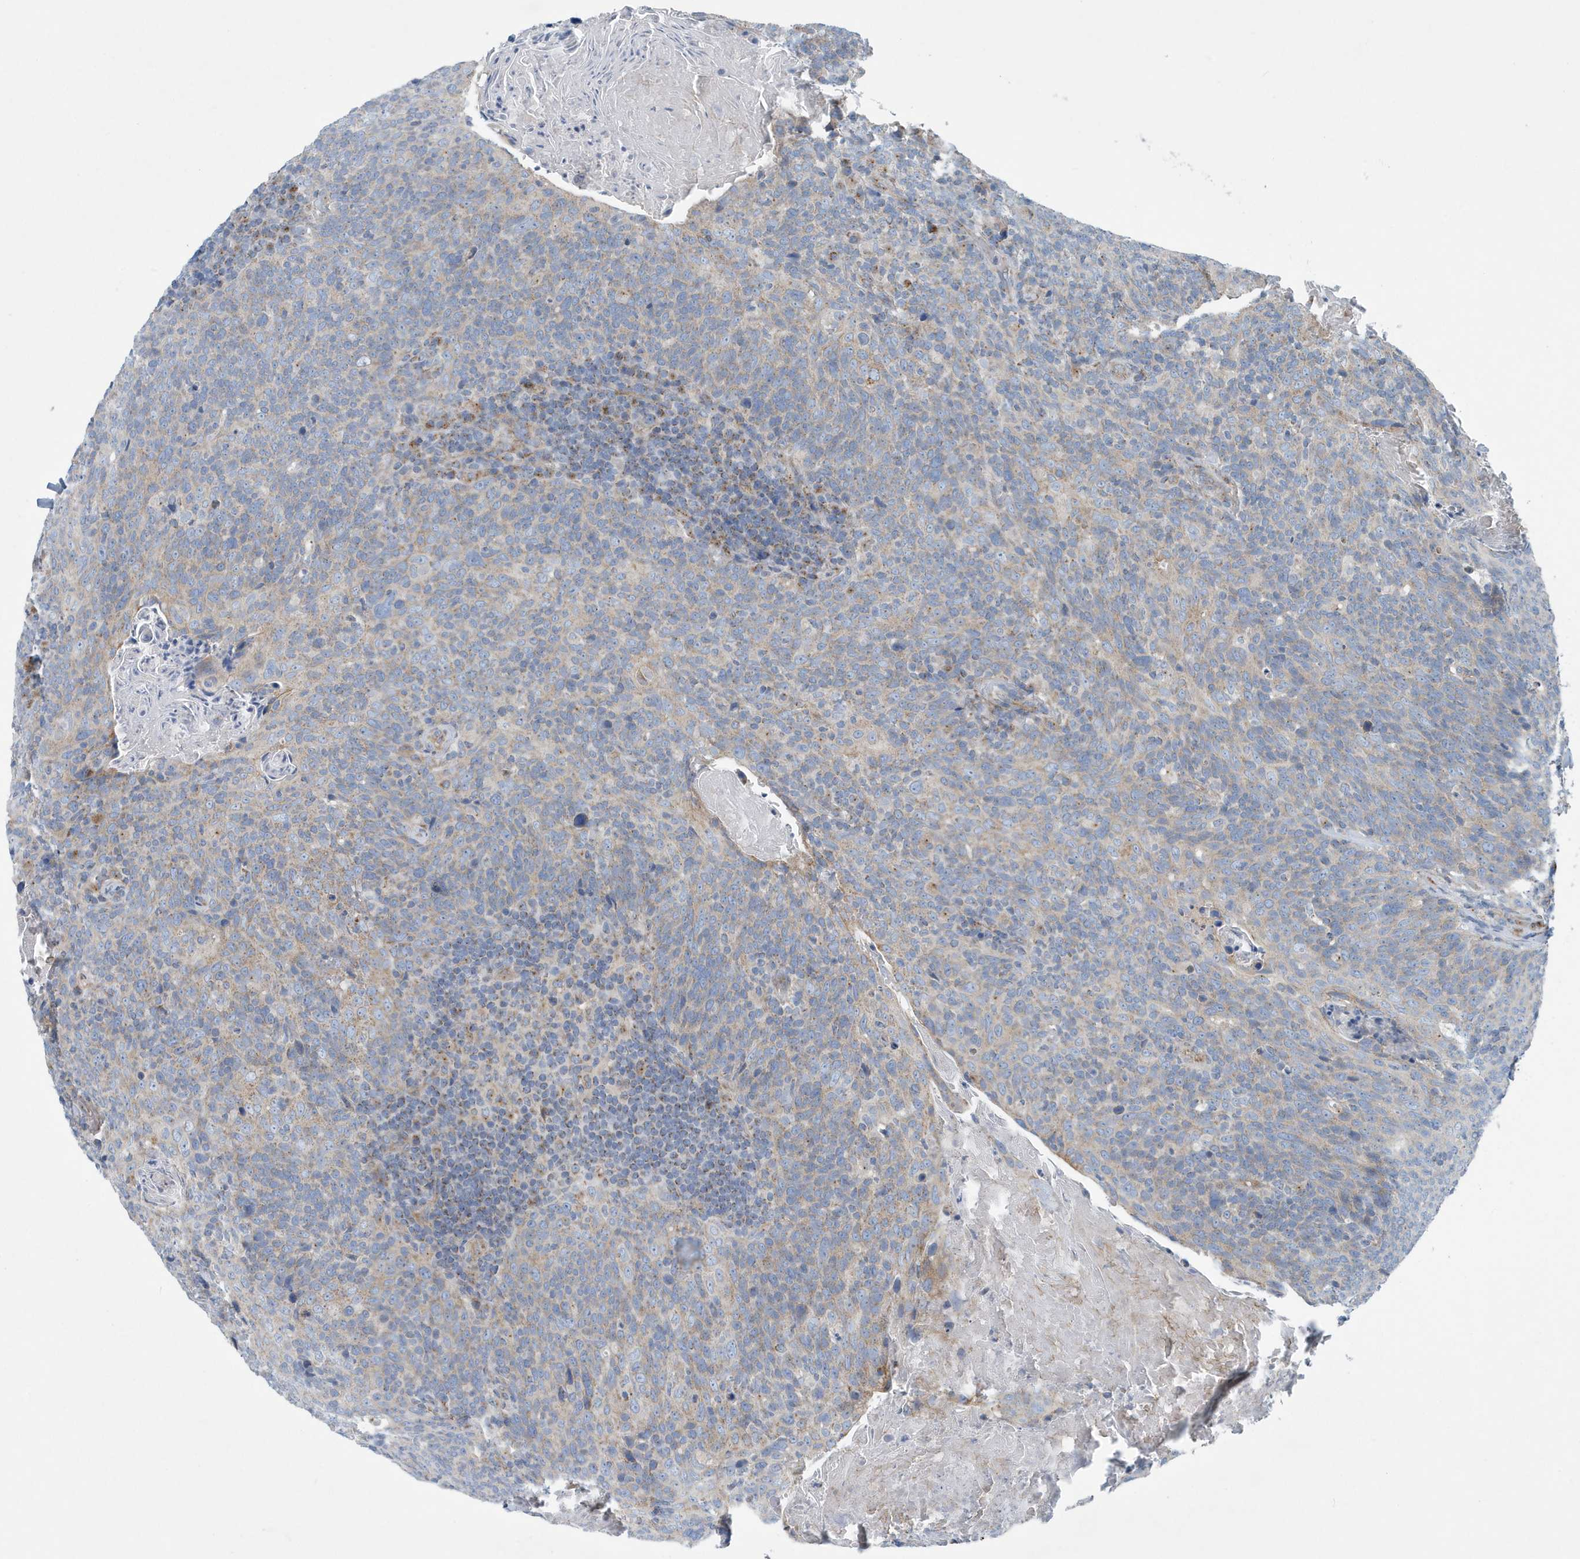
{"staining": {"intensity": "weak", "quantity": "25%-75%", "location": "cytoplasmic/membranous"}, "tissue": "head and neck cancer", "cell_type": "Tumor cells", "image_type": "cancer", "snomed": [{"axis": "morphology", "description": "Squamous cell carcinoma, NOS"}, {"axis": "morphology", "description": "Squamous cell carcinoma, metastatic, NOS"}, {"axis": "topography", "description": "Lymph node"}, {"axis": "topography", "description": "Head-Neck"}], "caption": "DAB (3,3'-diaminobenzidine) immunohistochemical staining of head and neck cancer (squamous cell carcinoma) reveals weak cytoplasmic/membranous protein expression in approximately 25%-75% of tumor cells. The protein of interest is stained brown, and the nuclei are stained in blue (DAB IHC with brightfield microscopy, high magnification).", "gene": "PPM1M", "patient": {"sex": "male", "age": 62}}